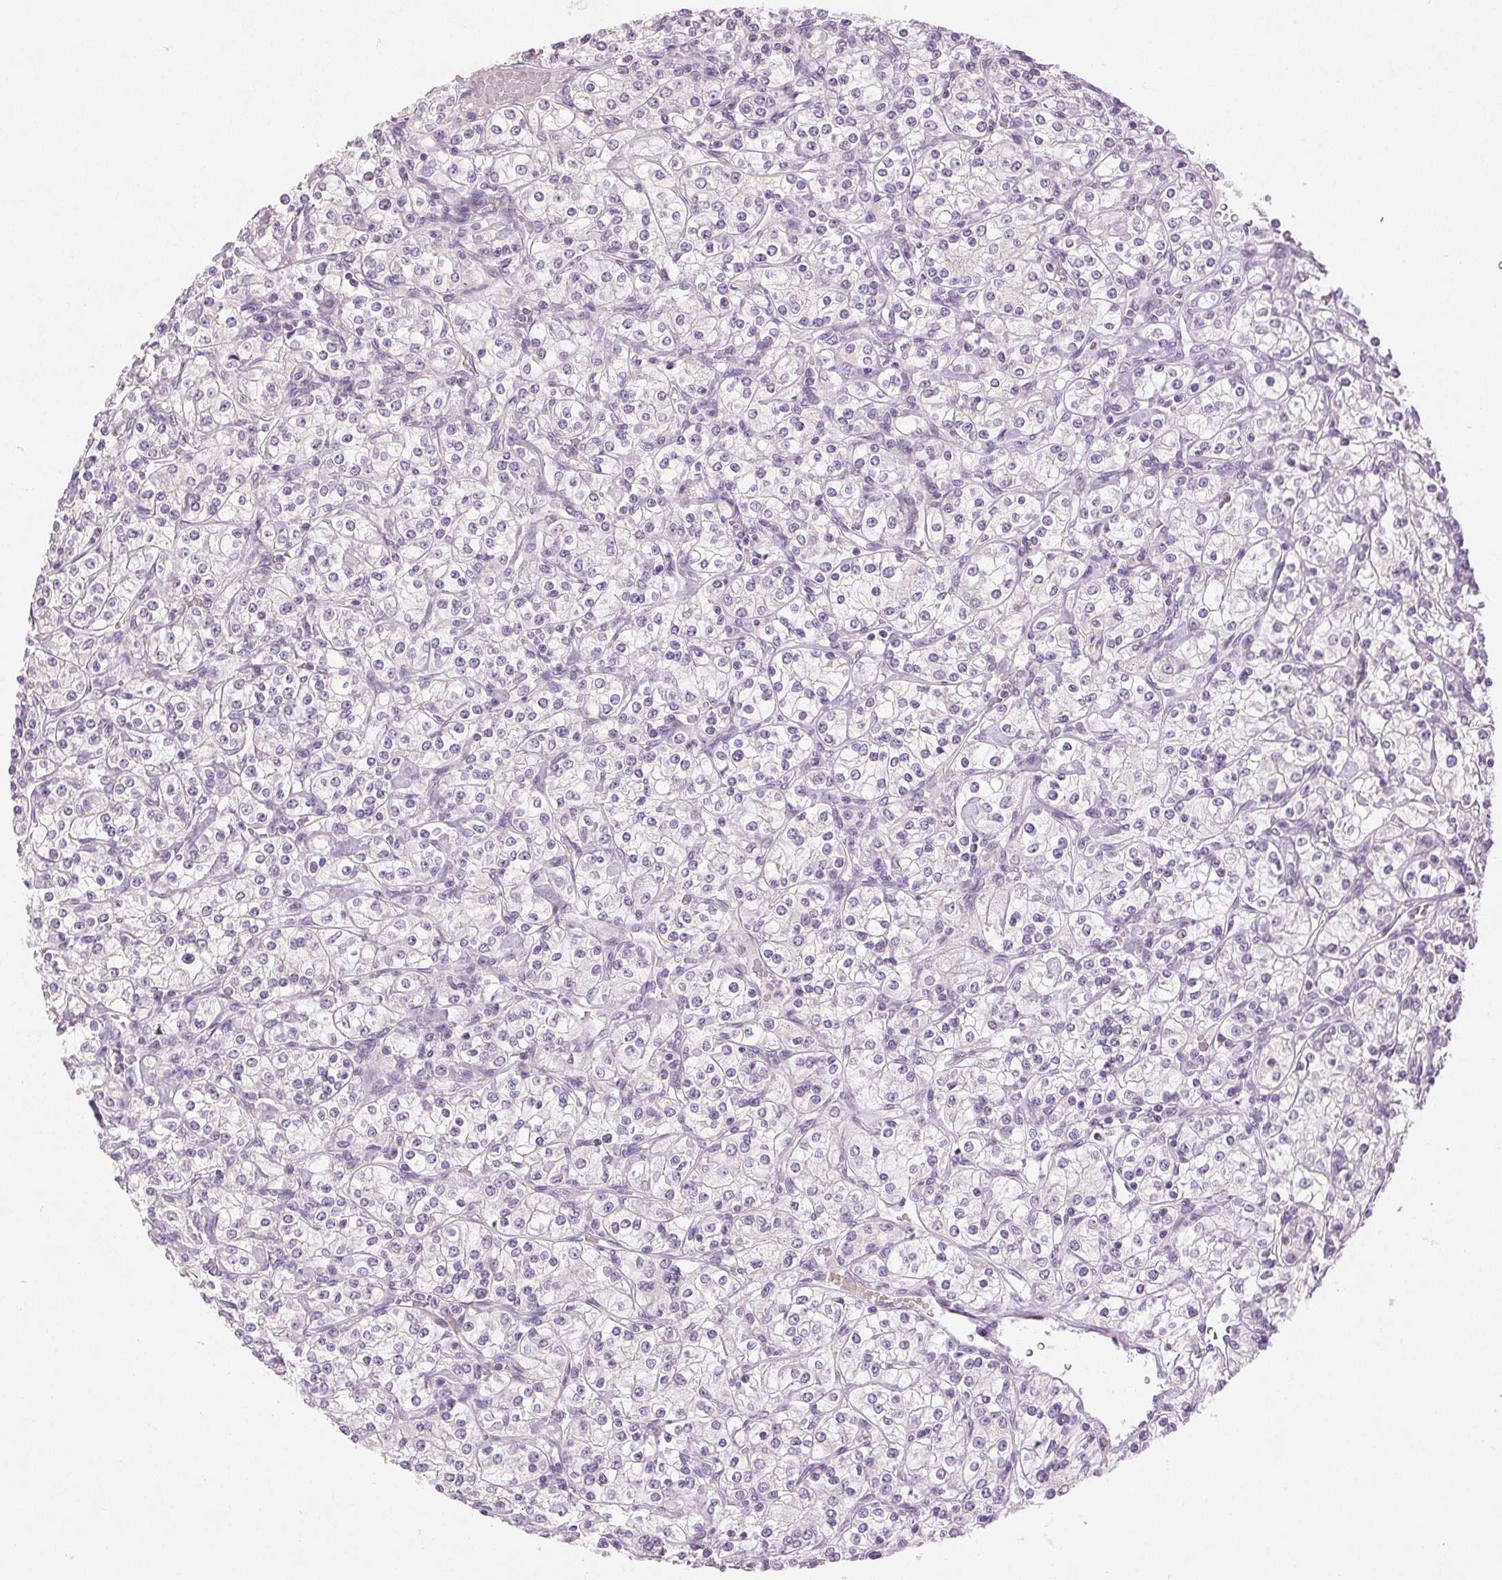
{"staining": {"intensity": "negative", "quantity": "none", "location": "none"}, "tissue": "renal cancer", "cell_type": "Tumor cells", "image_type": "cancer", "snomed": [{"axis": "morphology", "description": "Adenocarcinoma, NOS"}, {"axis": "topography", "description": "Kidney"}], "caption": "High magnification brightfield microscopy of renal cancer (adenocarcinoma) stained with DAB (brown) and counterstained with hematoxylin (blue): tumor cells show no significant positivity.", "gene": "DSG3", "patient": {"sex": "male", "age": 77}}